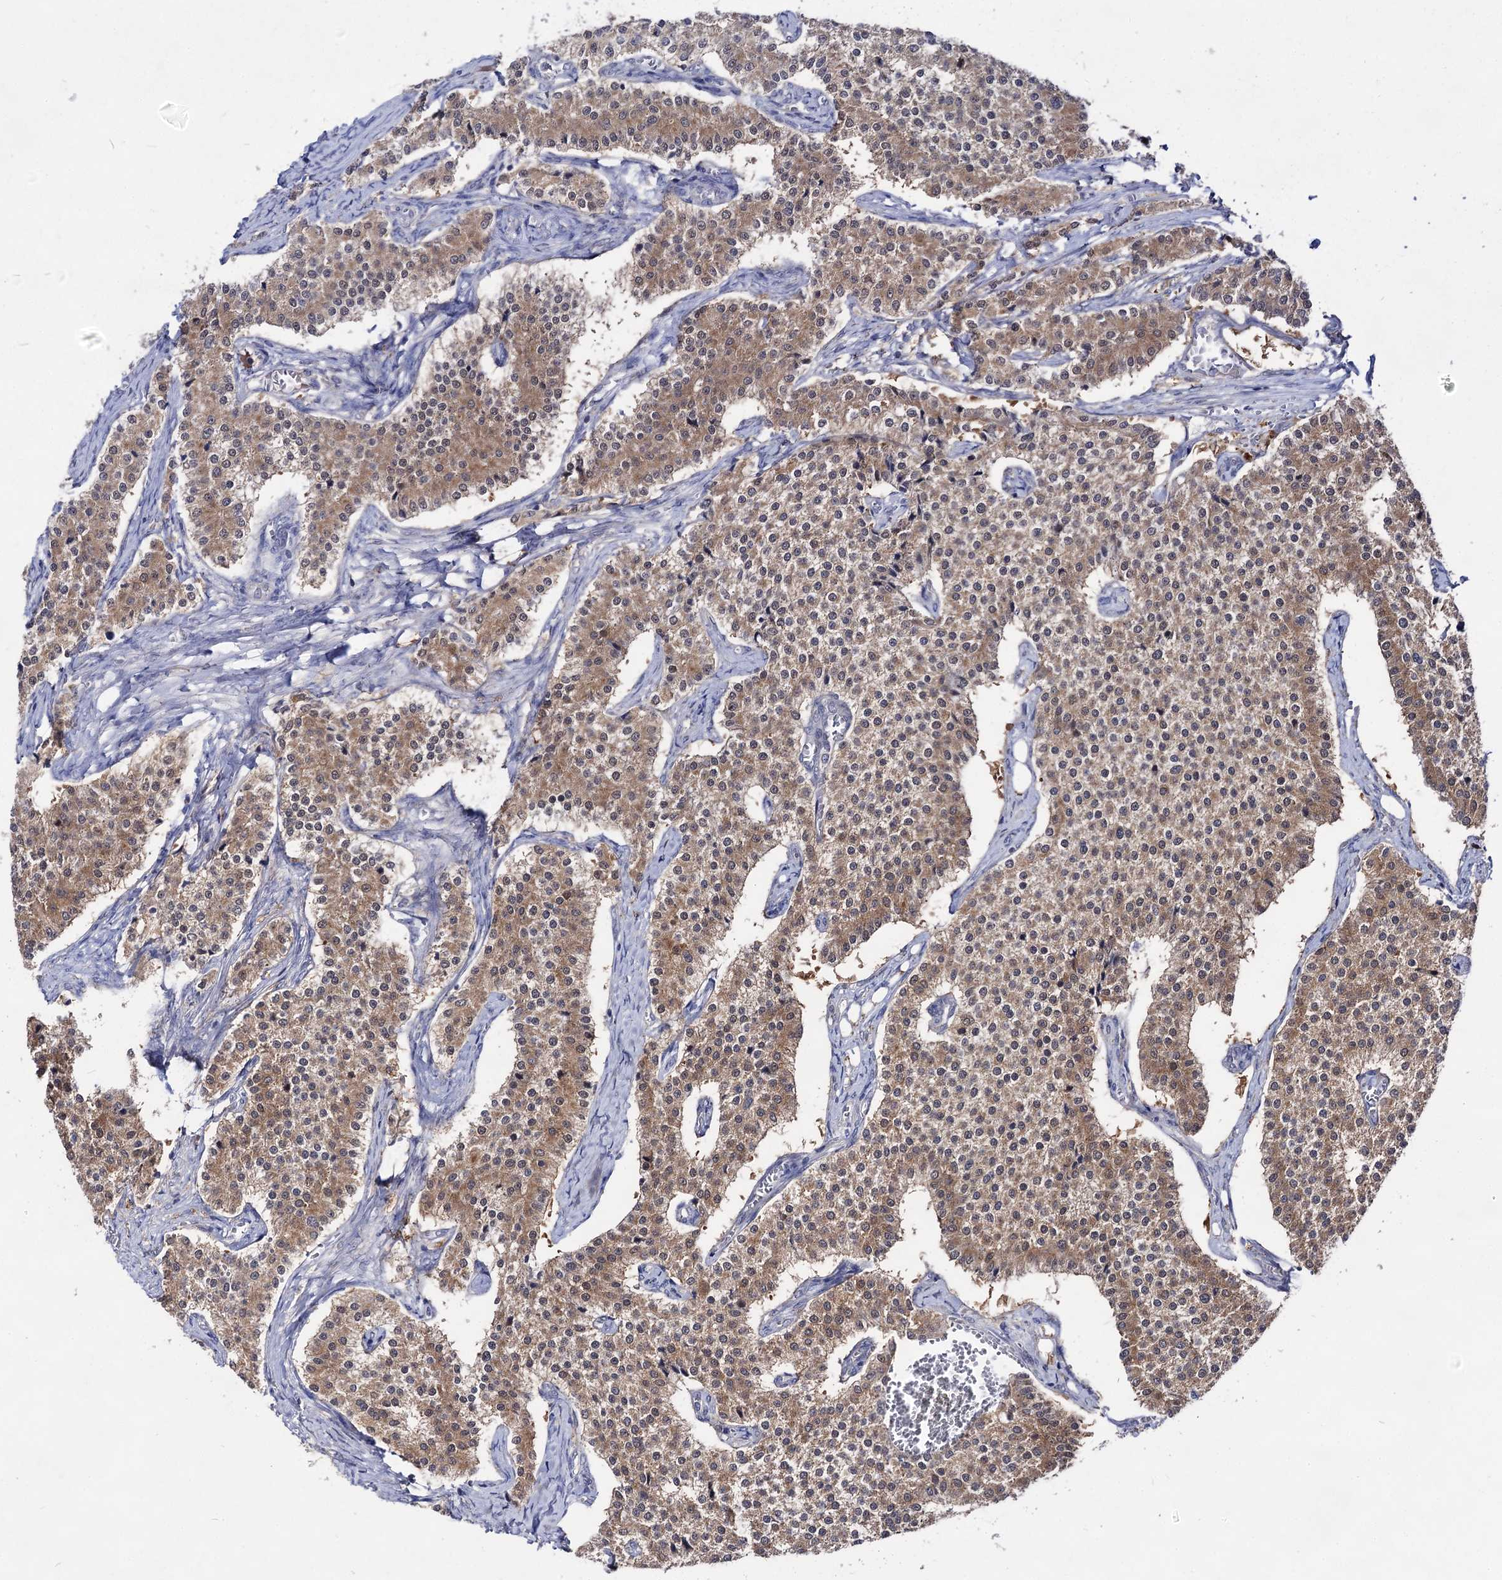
{"staining": {"intensity": "moderate", "quantity": ">75%", "location": "cytoplasmic/membranous"}, "tissue": "carcinoid", "cell_type": "Tumor cells", "image_type": "cancer", "snomed": [{"axis": "morphology", "description": "Carcinoid, malignant, NOS"}, {"axis": "topography", "description": "Colon"}], "caption": "Carcinoid (malignant) stained with DAB (3,3'-diaminobenzidine) immunohistochemistry reveals medium levels of moderate cytoplasmic/membranous expression in approximately >75% of tumor cells.", "gene": "ACTR6", "patient": {"sex": "female", "age": 52}}